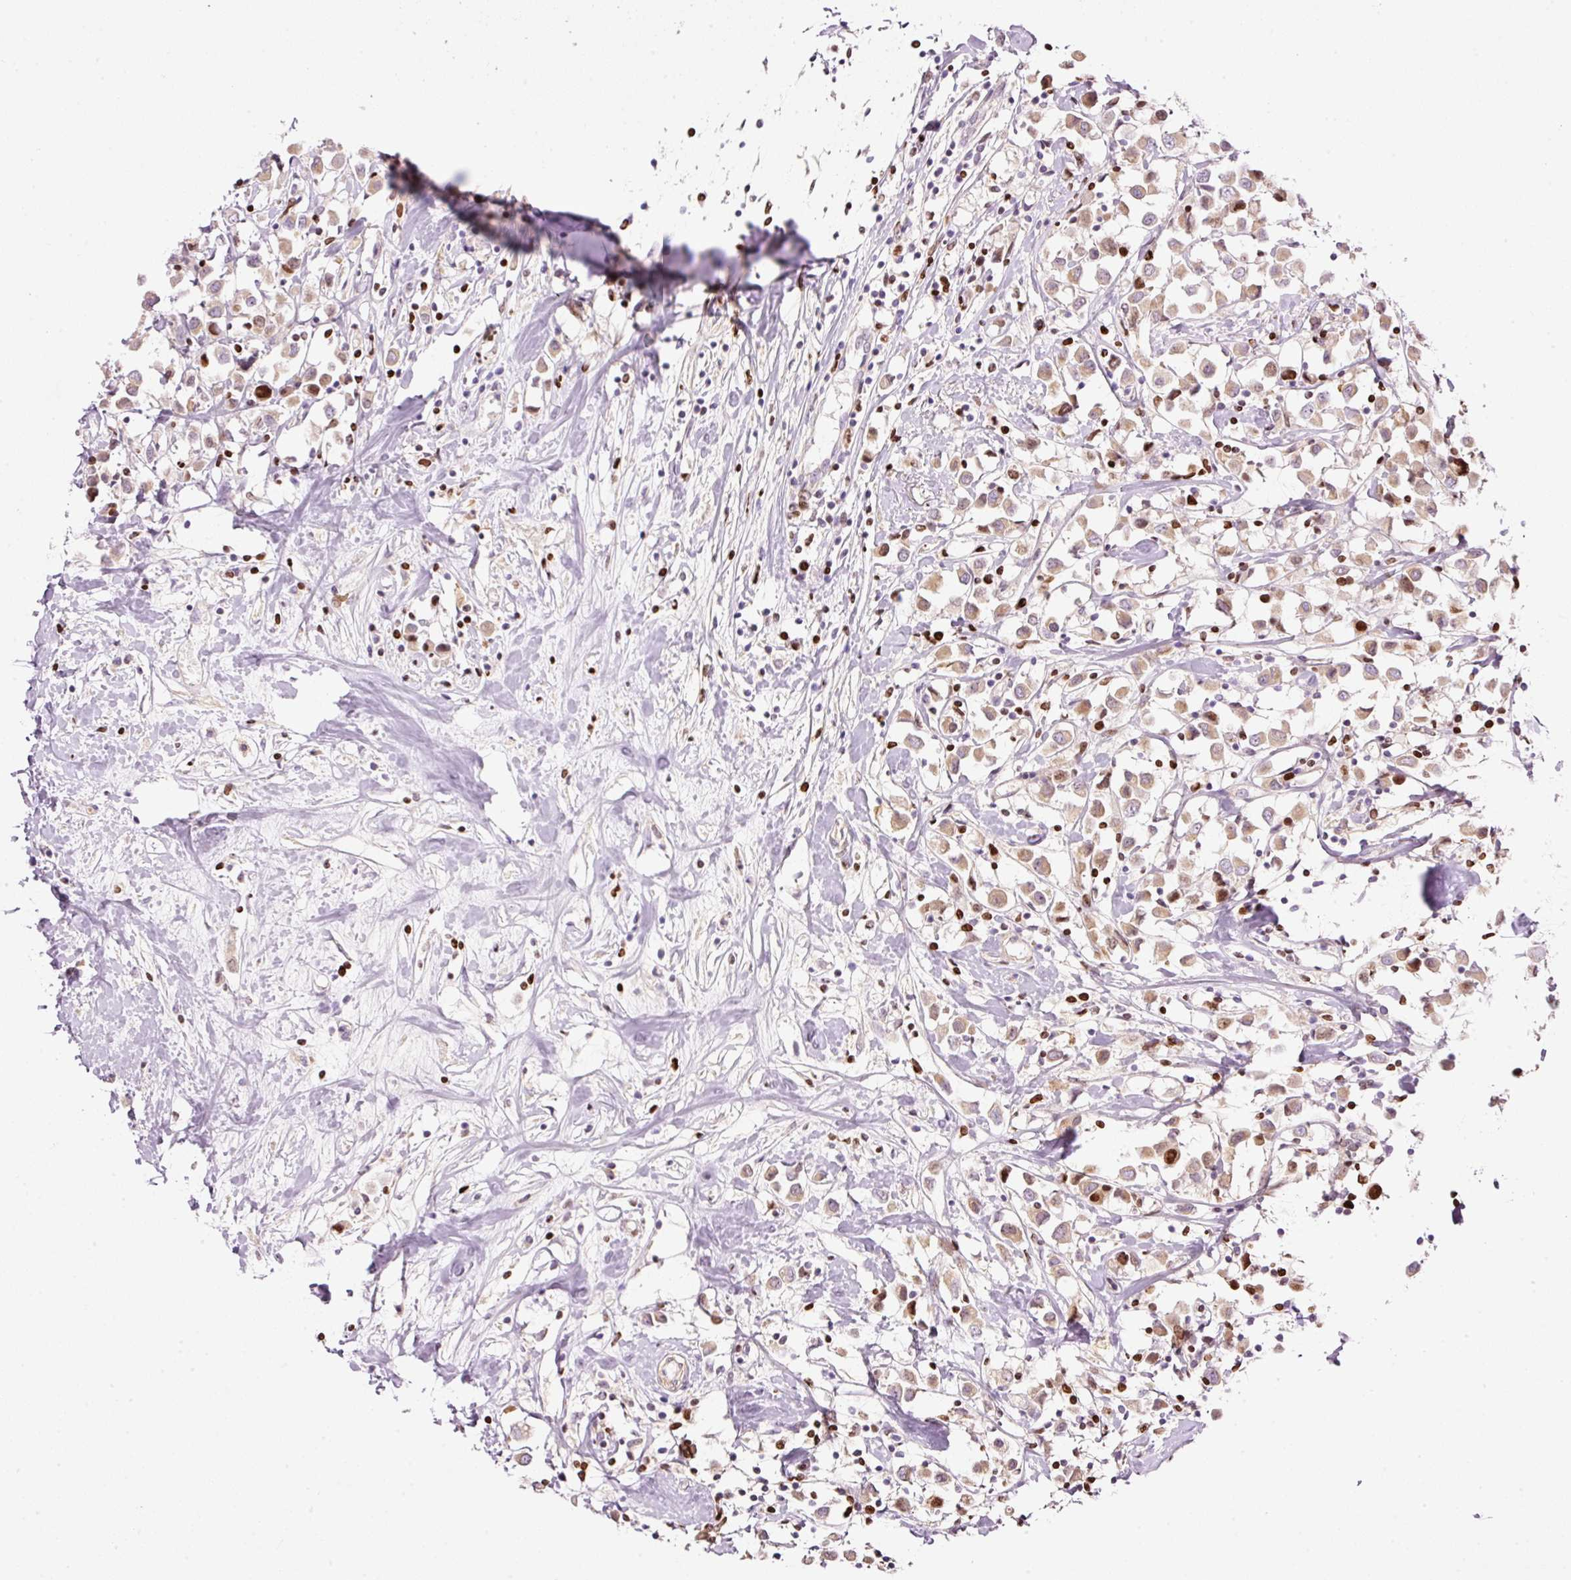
{"staining": {"intensity": "weak", "quantity": ">75%", "location": "cytoplasmic/membranous"}, "tissue": "breast cancer", "cell_type": "Tumor cells", "image_type": "cancer", "snomed": [{"axis": "morphology", "description": "Duct carcinoma"}, {"axis": "topography", "description": "Breast"}], "caption": "IHC (DAB) staining of human breast infiltrating ductal carcinoma demonstrates weak cytoplasmic/membranous protein expression in approximately >75% of tumor cells.", "gene": "TMEM8B", "patient": {"sex": "female", "age": 61}}